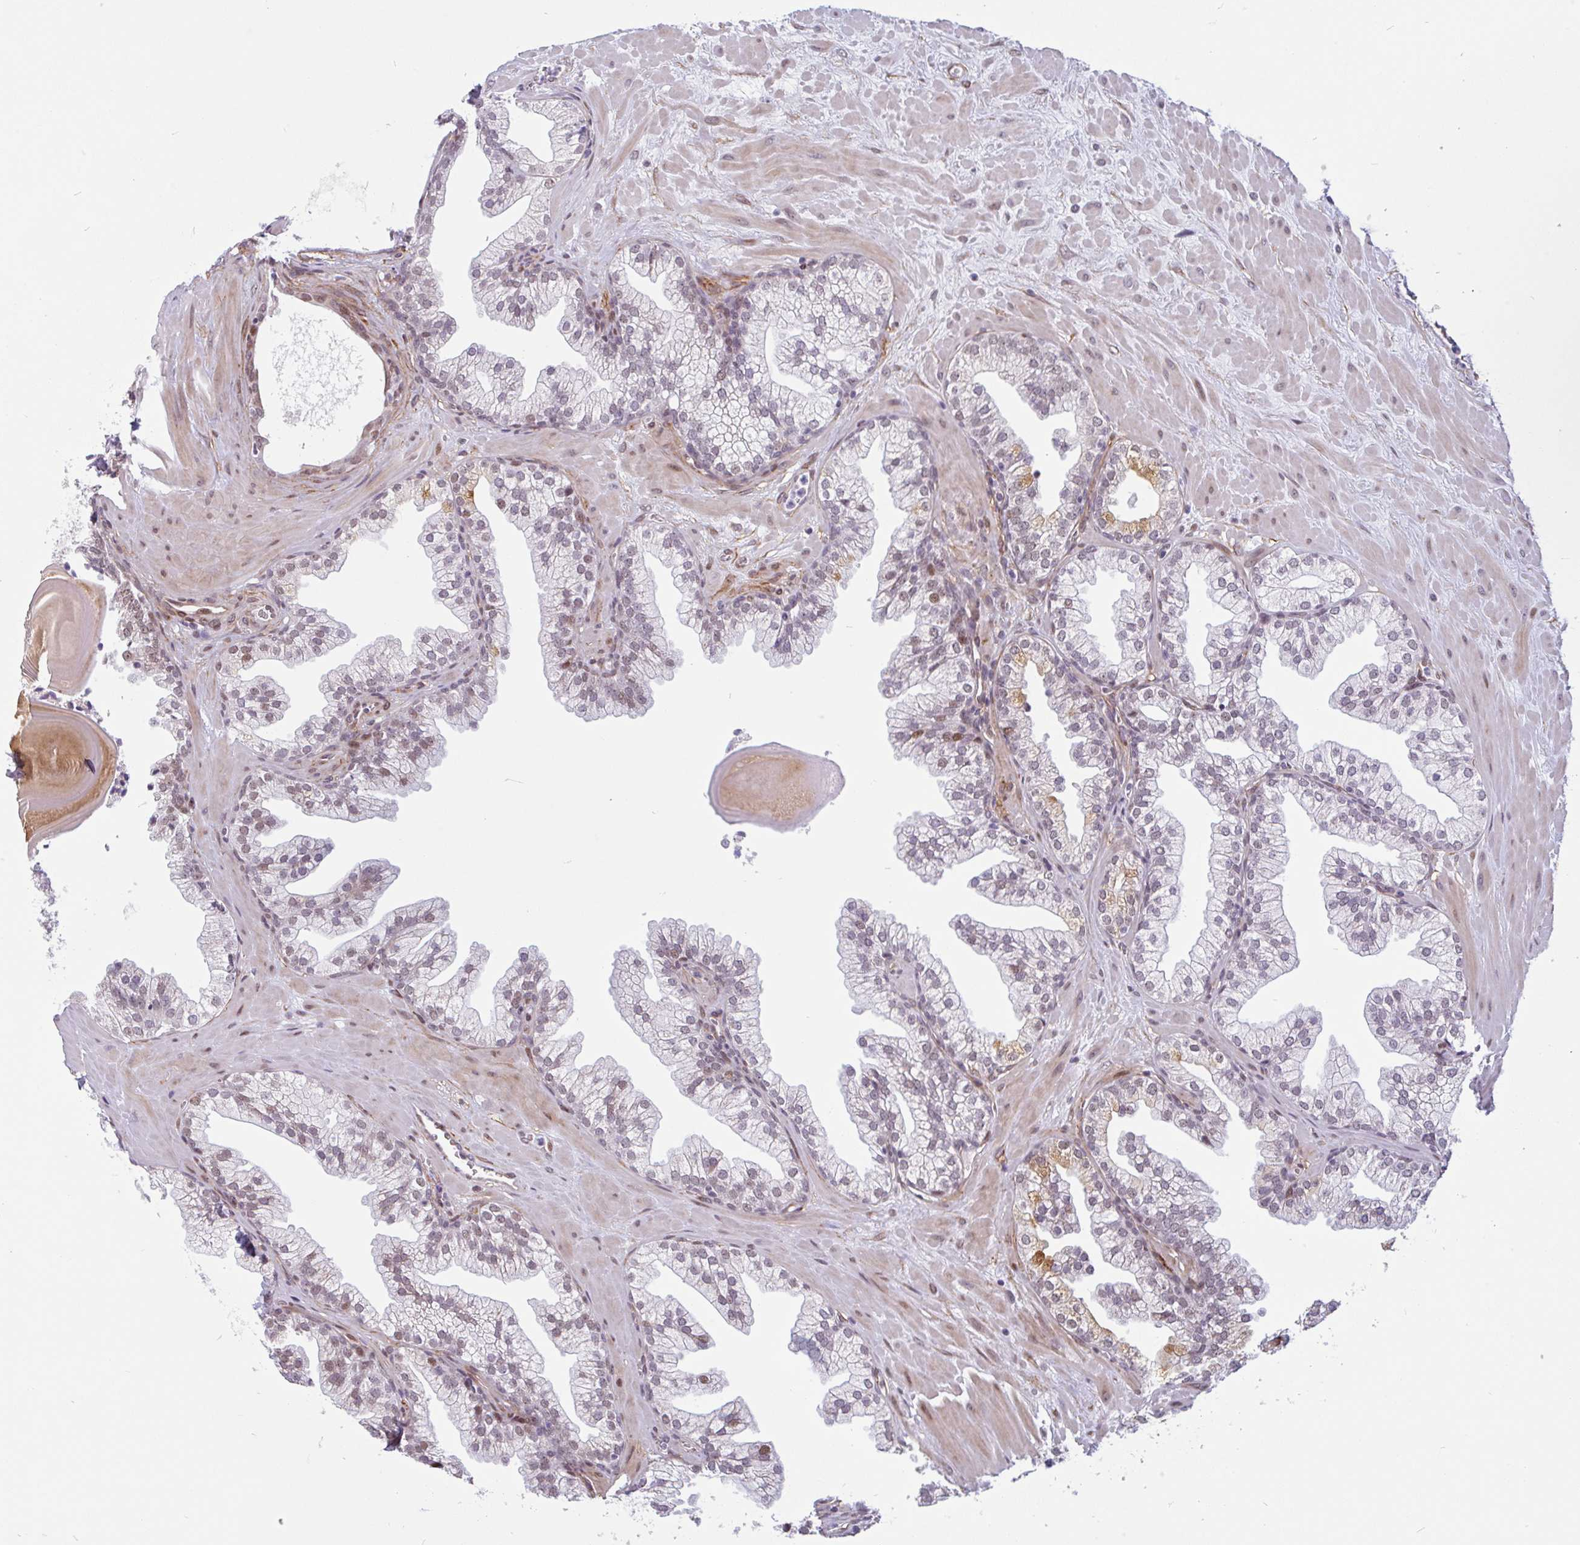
{"staining": {"intensity": "weak", "quantity": "<25%", "location": "nuclear"}, "tissue": "prostate", "cell_type": "Glandular cells", "image_type": "normal", "snomed": [{"axis": "morphology", "description": "Normal tissue, NOS"}, {"axis": "topography", "description": "Prostate"}, {"axis": "topography", "description": "Peripheral nerve tissue"}], "caption": "There is no significant expression in glandular cells of prostate. The staining is performed using DAB (3,3'-diaminobenzidine) brown chromogen with nuclei counter-stained in using hematoxylin.", "gene": "TMEM119", "patient": {"sex": "male", "age": 61}}